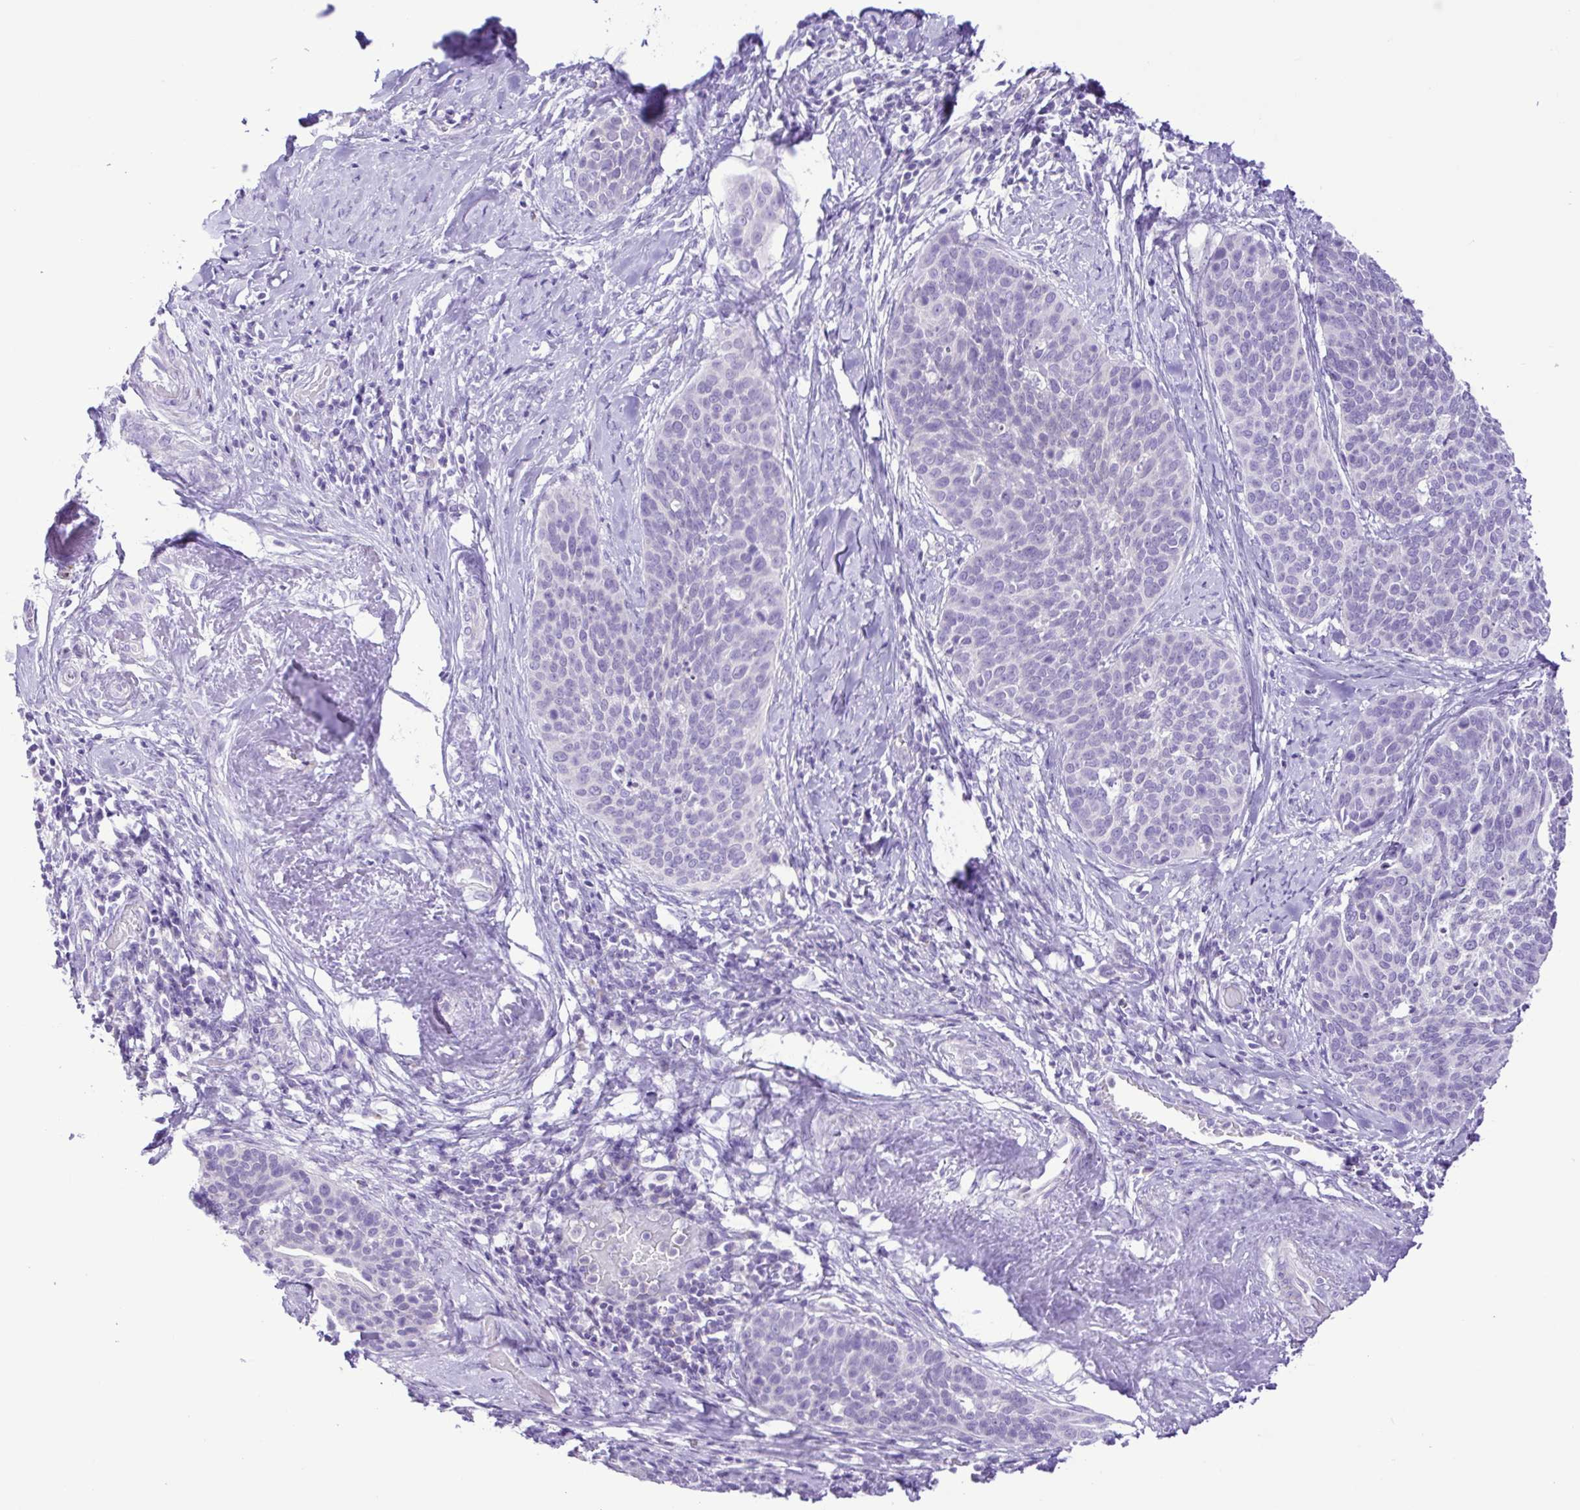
{"staining": {"intensity": "negative", "quantity": "none", "location": "none"}, "tissue": "cervical cancer", "cell_type": "Tumor cells", "image_type": "cancer", "snomed": [{"axis": "morphology", "description": "Squamous cell carcinoma, NOS"}, {"axis": "topography", "description": "Cervix"}], "caption": "Human cervical cancer (squamous cell carcinoma) stained for a protein using immunohistochemistry displays no expression in tumor cells.", "gene": "SYT1", "patient": {"sex": "female", "age": 69}}